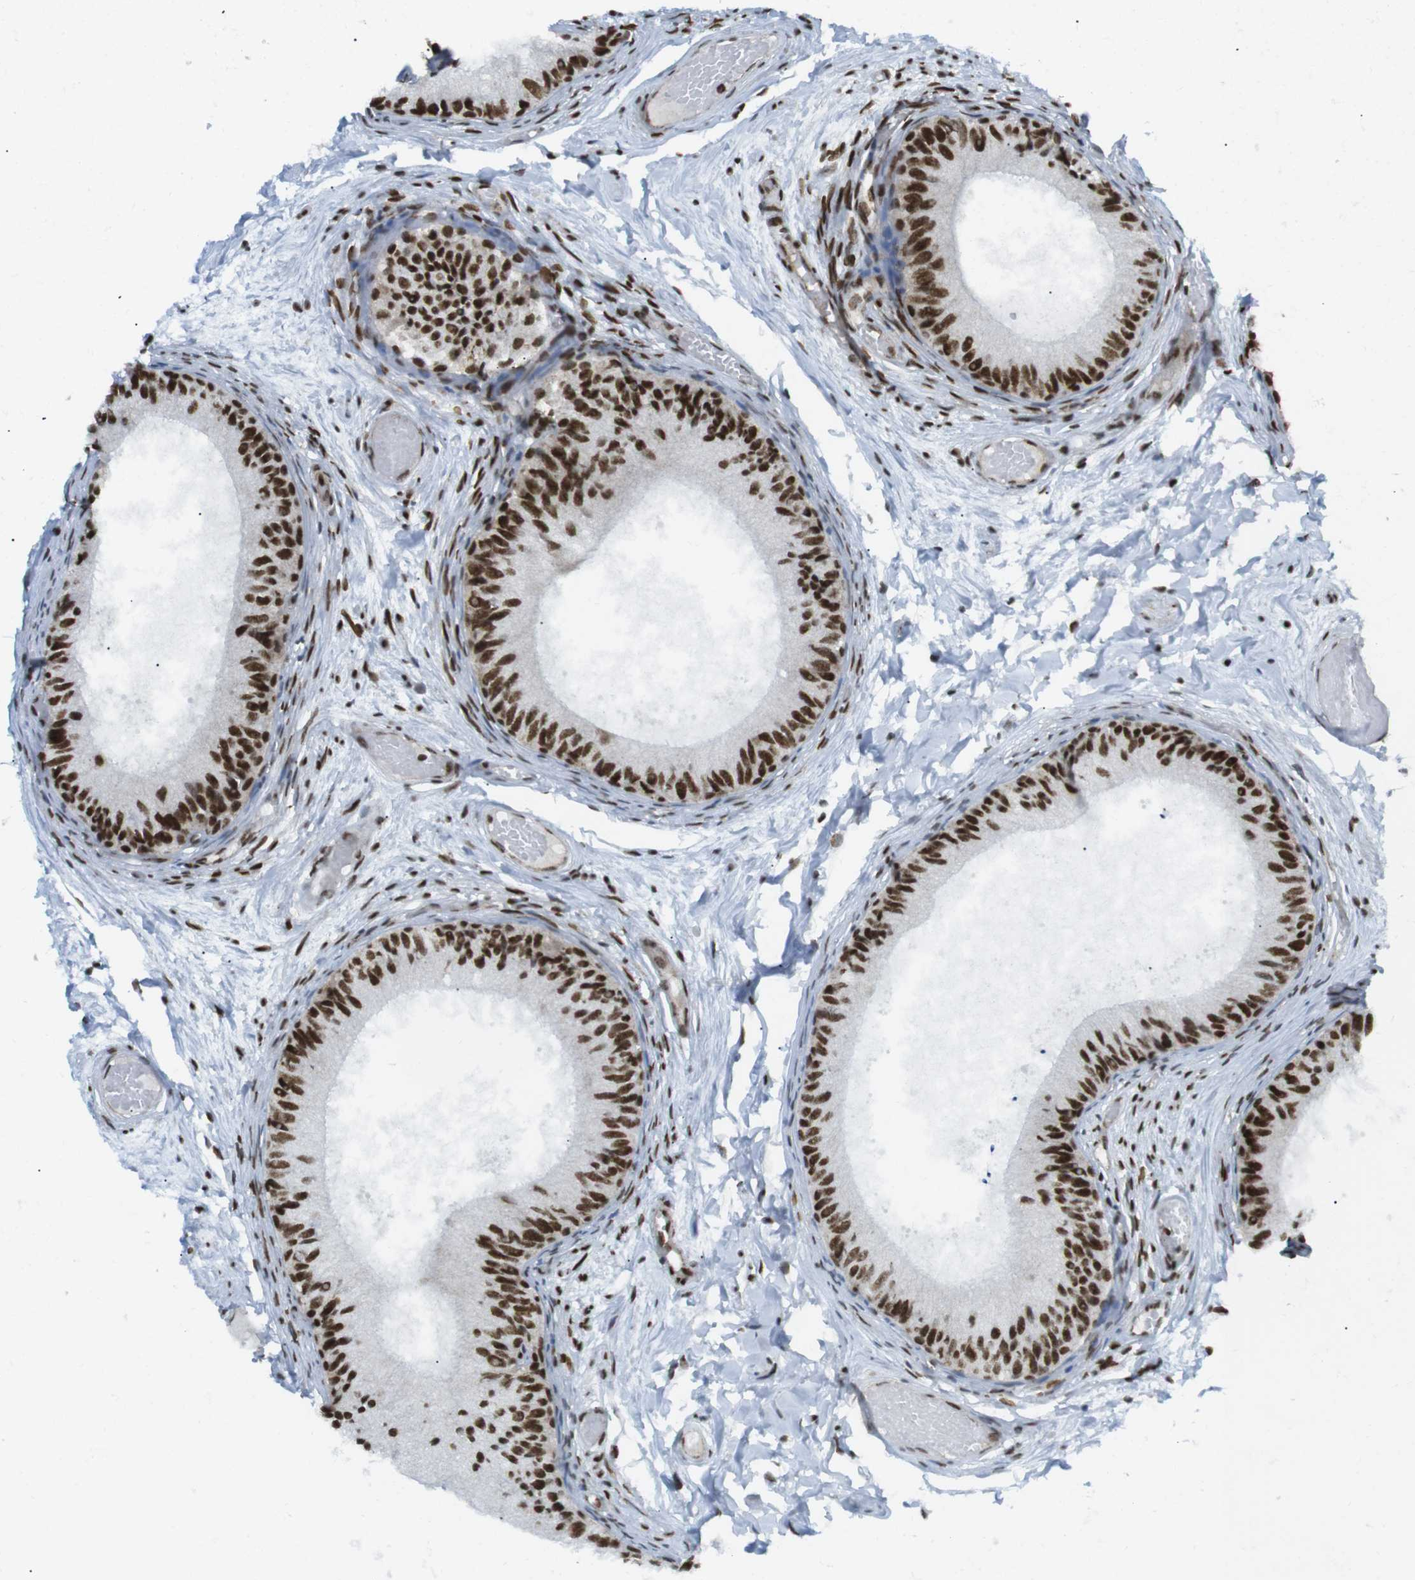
{"staining": {"intensity": "strong", "quantity": ">75%", "location": "nuclear"}, "tissue": "epididymis", "cell_type": "Glandular cells", "image_type": "normal", "snomed": [{"axis": "morphology", "description": "Normal tissue, NOS"}, {"axis": "topography", "description": "Epididymis"}], "caption": "Immunohistochemistry of unremarkable human epididymis shows high levels of strong nuclear staining in about >75% of glandular cells.", "gene": "ARID1A", "patient": {"sex": "male", "age": 46}}